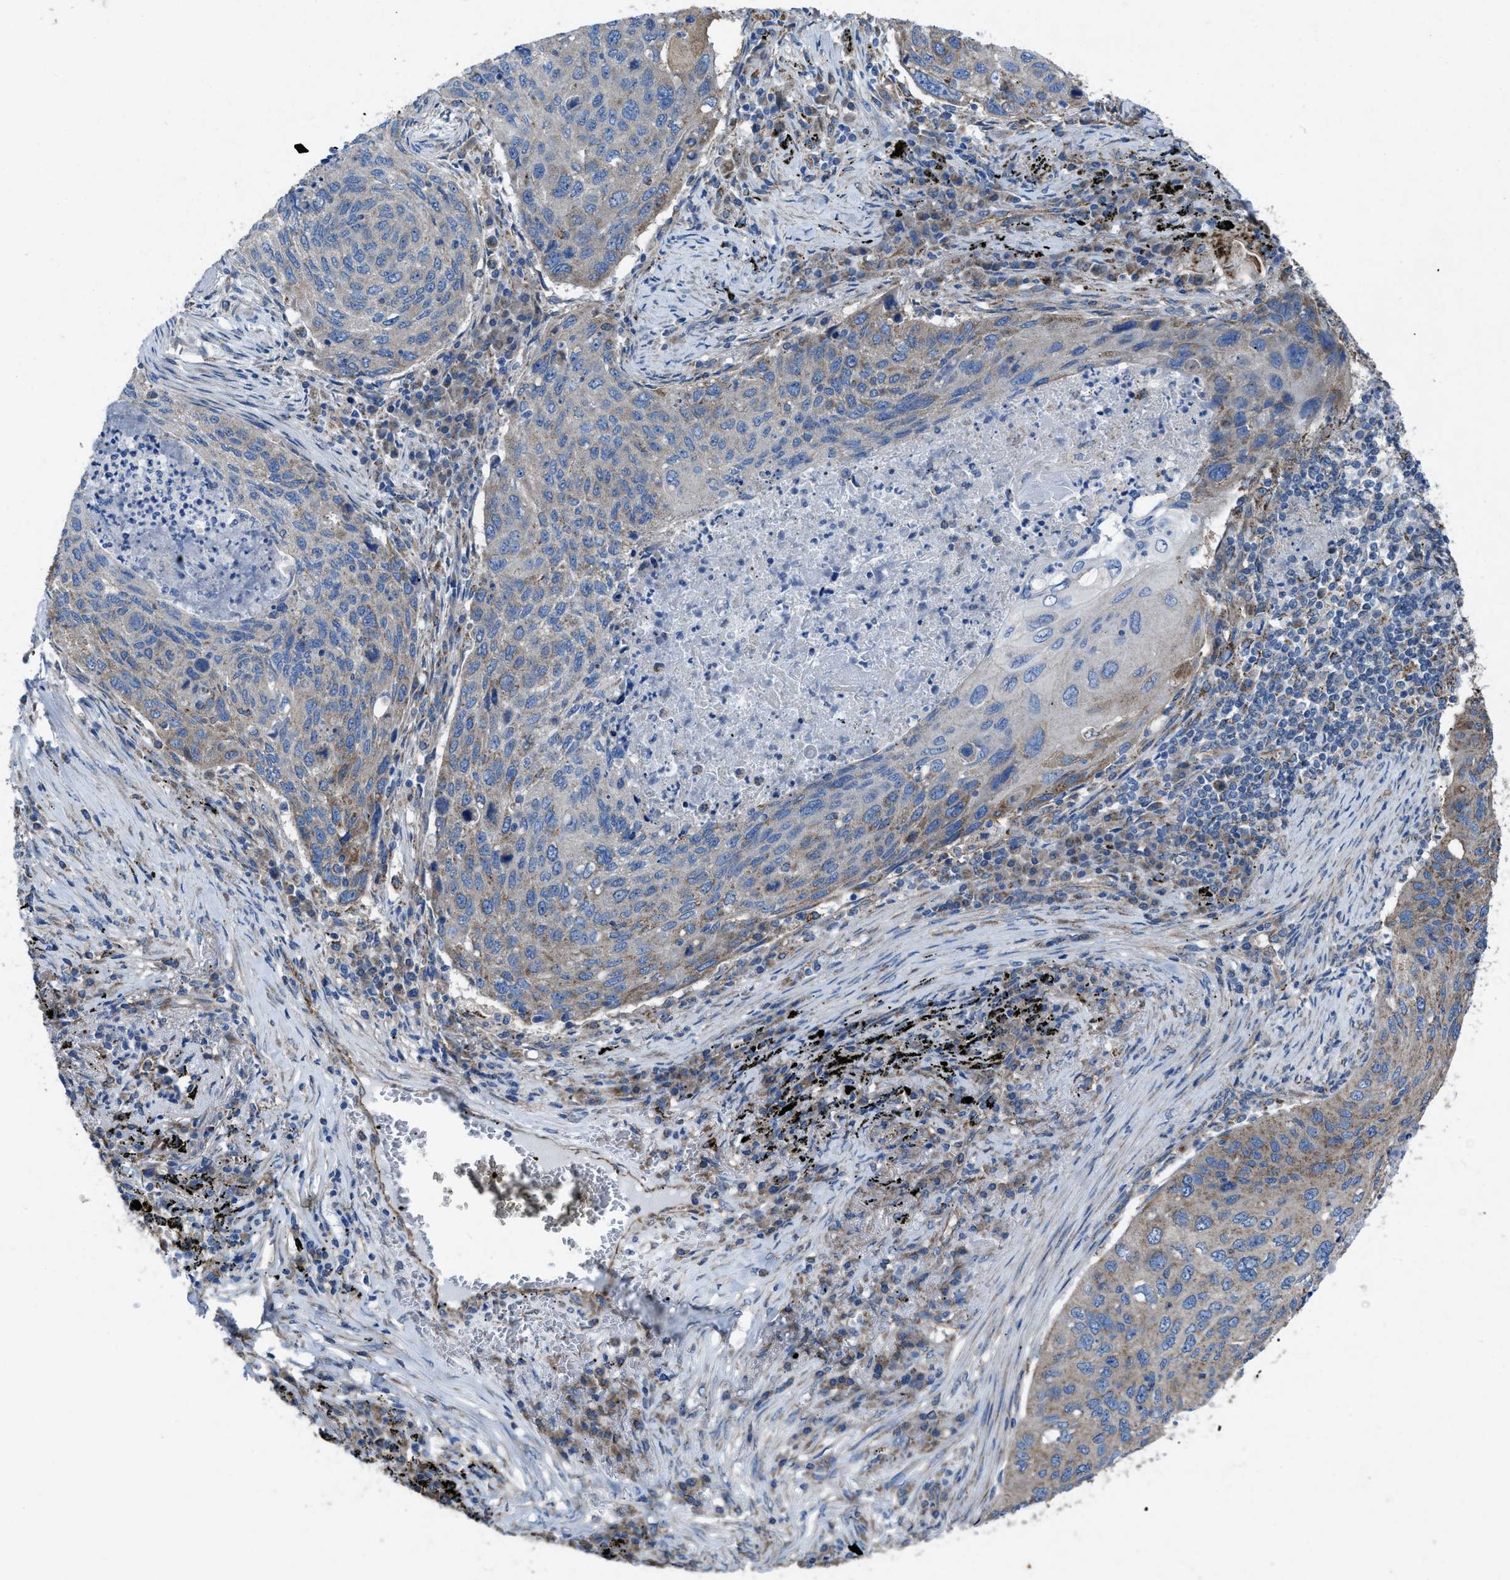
{"staining": {"intensity": "weak", "quantity": "25%-75%", "location": "cytoplasmic/membranous"}, "tissue": "lung cancer", "cell_type": "Tumor cells", "image_type": "cancer", "snomed": [{"axis": "morphology", "description": "Squamous cell carcinoma, NOS"}, {"axis": "topography", "description": "Lung"}], "caption": "This photomicrograph demonstrates immunohistochemistry staining of human lung cancer (squamous cell carcinoma), with low weak cytoplasmic/membranous staining in approximately 25%-75% of tumor cells.", "gene": "DOLPP1", "patient": {"sex": "female", "age": 63}}